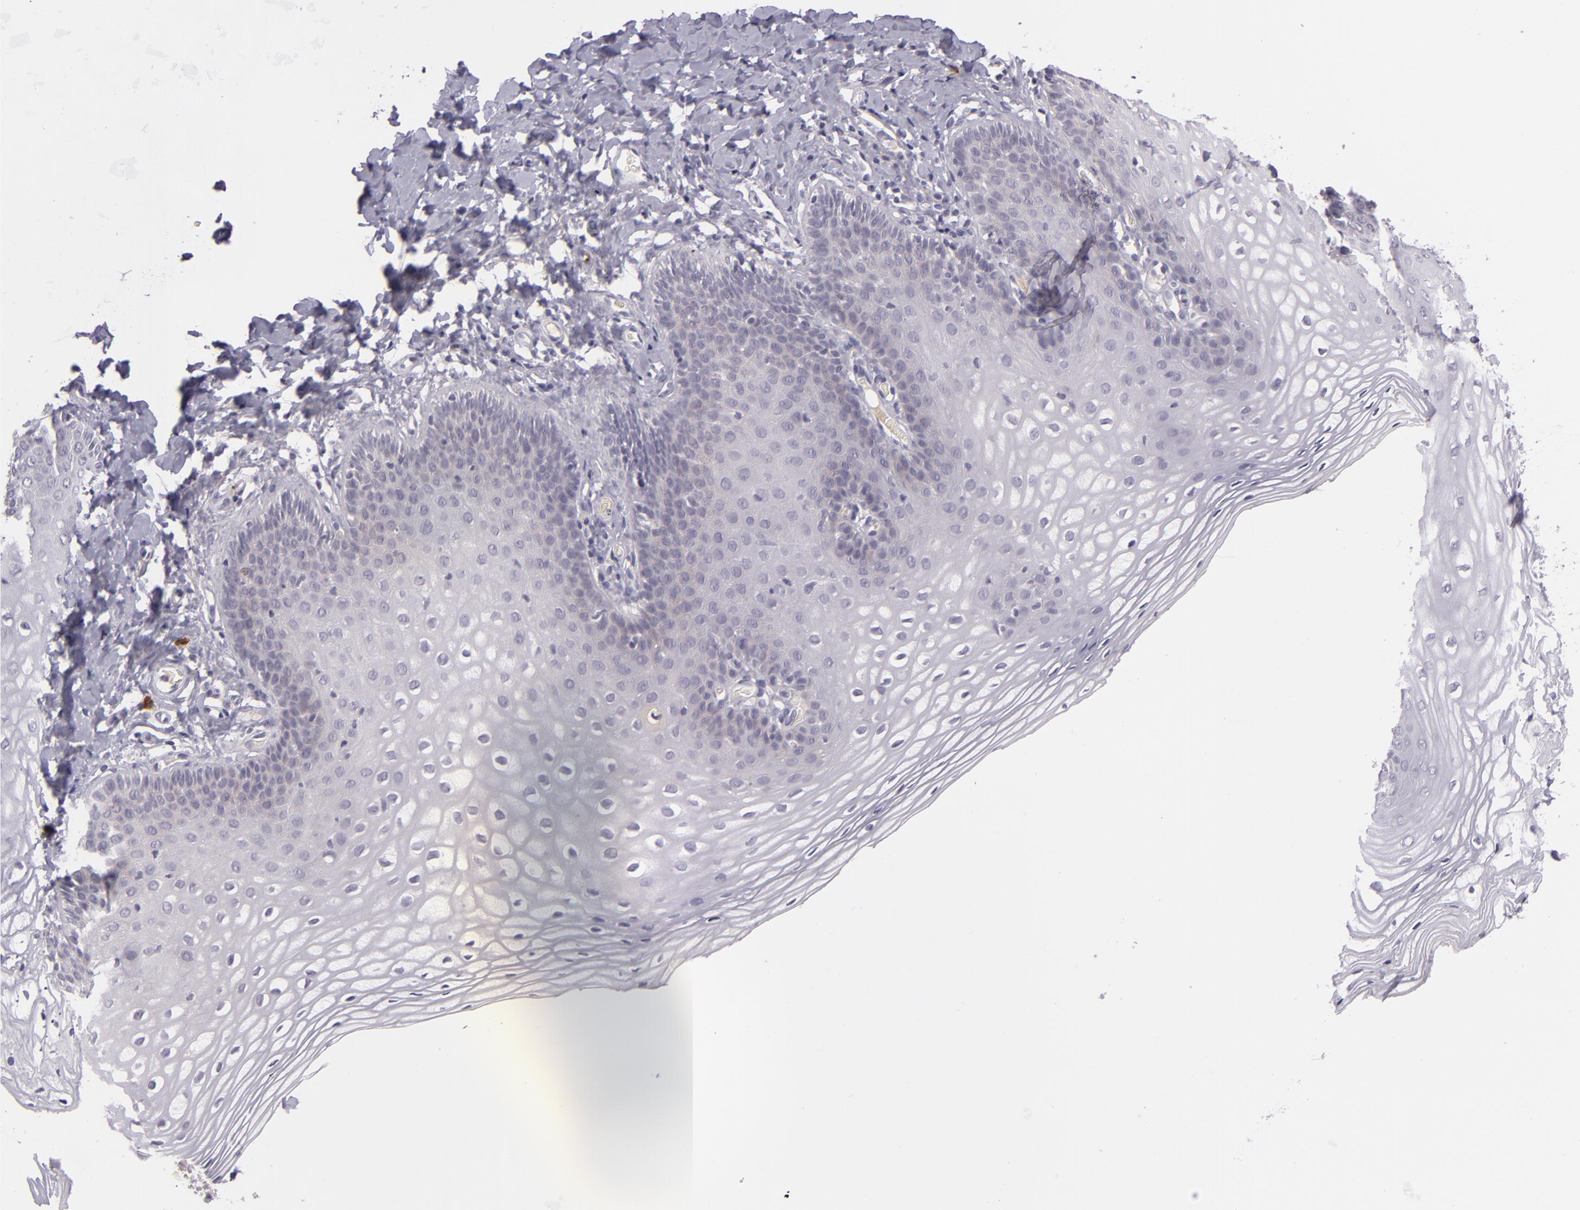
{"staining": {"intensity": "negative", "quantity": "none", "location": "none"}, "tissue": "vagina", "cell_type": "Squamous epithelial cells", "image_type": "normal", "snomed": [{"axis": "morphology", "description": "Normal tissue, NOS"}, {"axis": "topography", "description": "Vagina"}], "caption": "High power microscopy histopathology image of an immunohistochemistry (IHC) image of normal vagina, revealing no significant expression in squamous epithelial cells. The staining was performed using DAB (3,3'-diaminobenzidine) to visualize the protein expression in brown, while the nuclei were stained in blue with hematoxylin (Magnification: 20x).", "gene": "DAG1", "patient": {"sex": "female", "age": 55}}